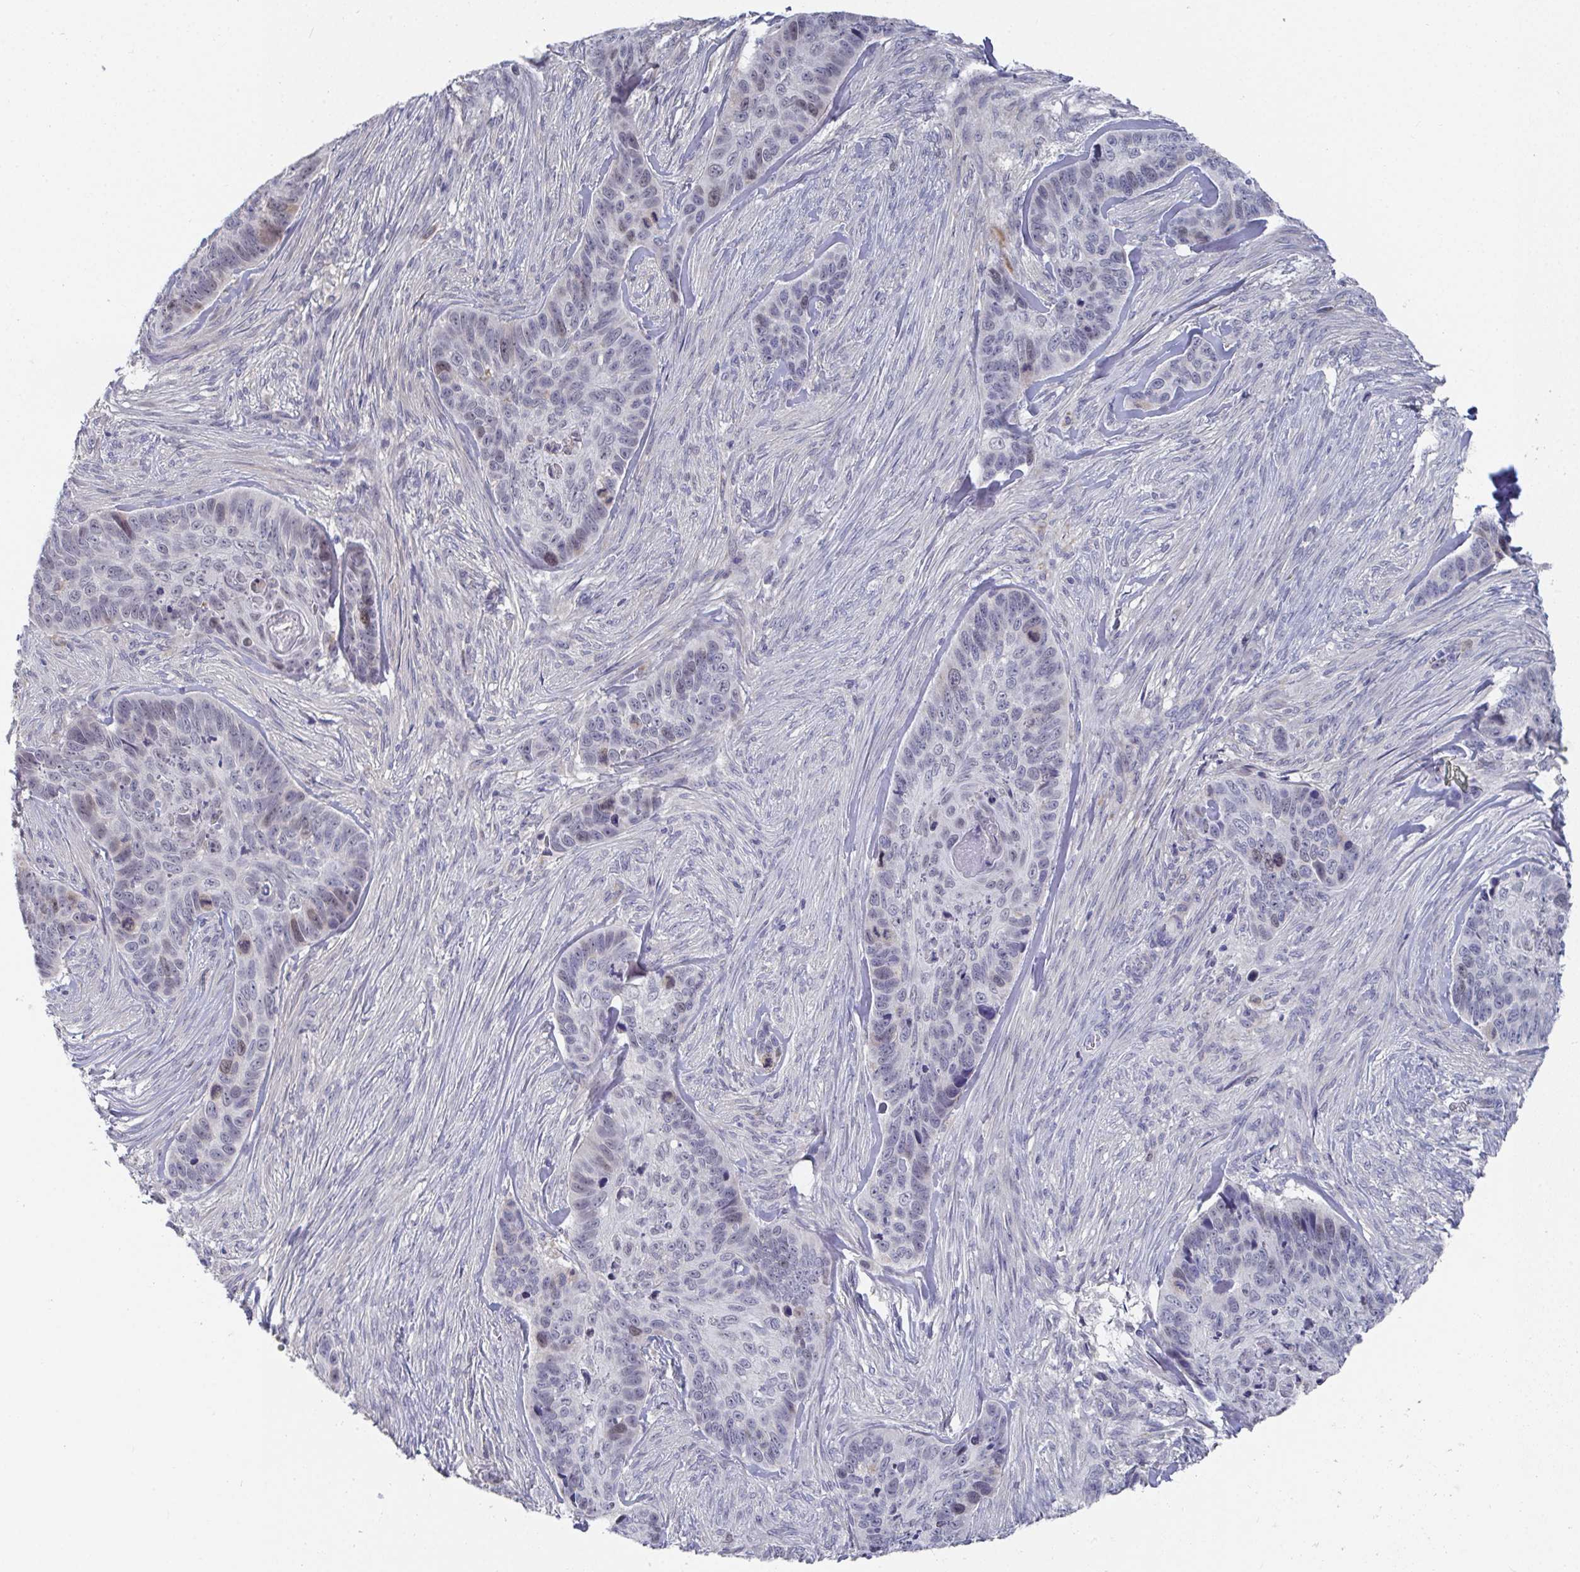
{"staining": {"intensity": "weak", "quantity": "<25%", "location": "nuclear"}, "tissue": "skin cancer", "cell_type": "Tumor cells", "image_type": "cancer", "snomed": [{"axis": "morphology", "description": "Basal cell carcinoma"}, {"axis": "topography", "description": "Skin"}], "caption": "This photomicrograph is of basal cell carcinoma (skin) stained with immunohistochemistry (IHC) to label a protein in brown with the nuclei are counter-stained blue. There is no expression in tumor cells. The staining is performed using DAB (3,3'-diaminobenzidine) brown chromogen with nuclei counter-stained in using hematoxylin.", "gene": "ATP5F1C", "patient": {"sex": "female", "age": 82}}